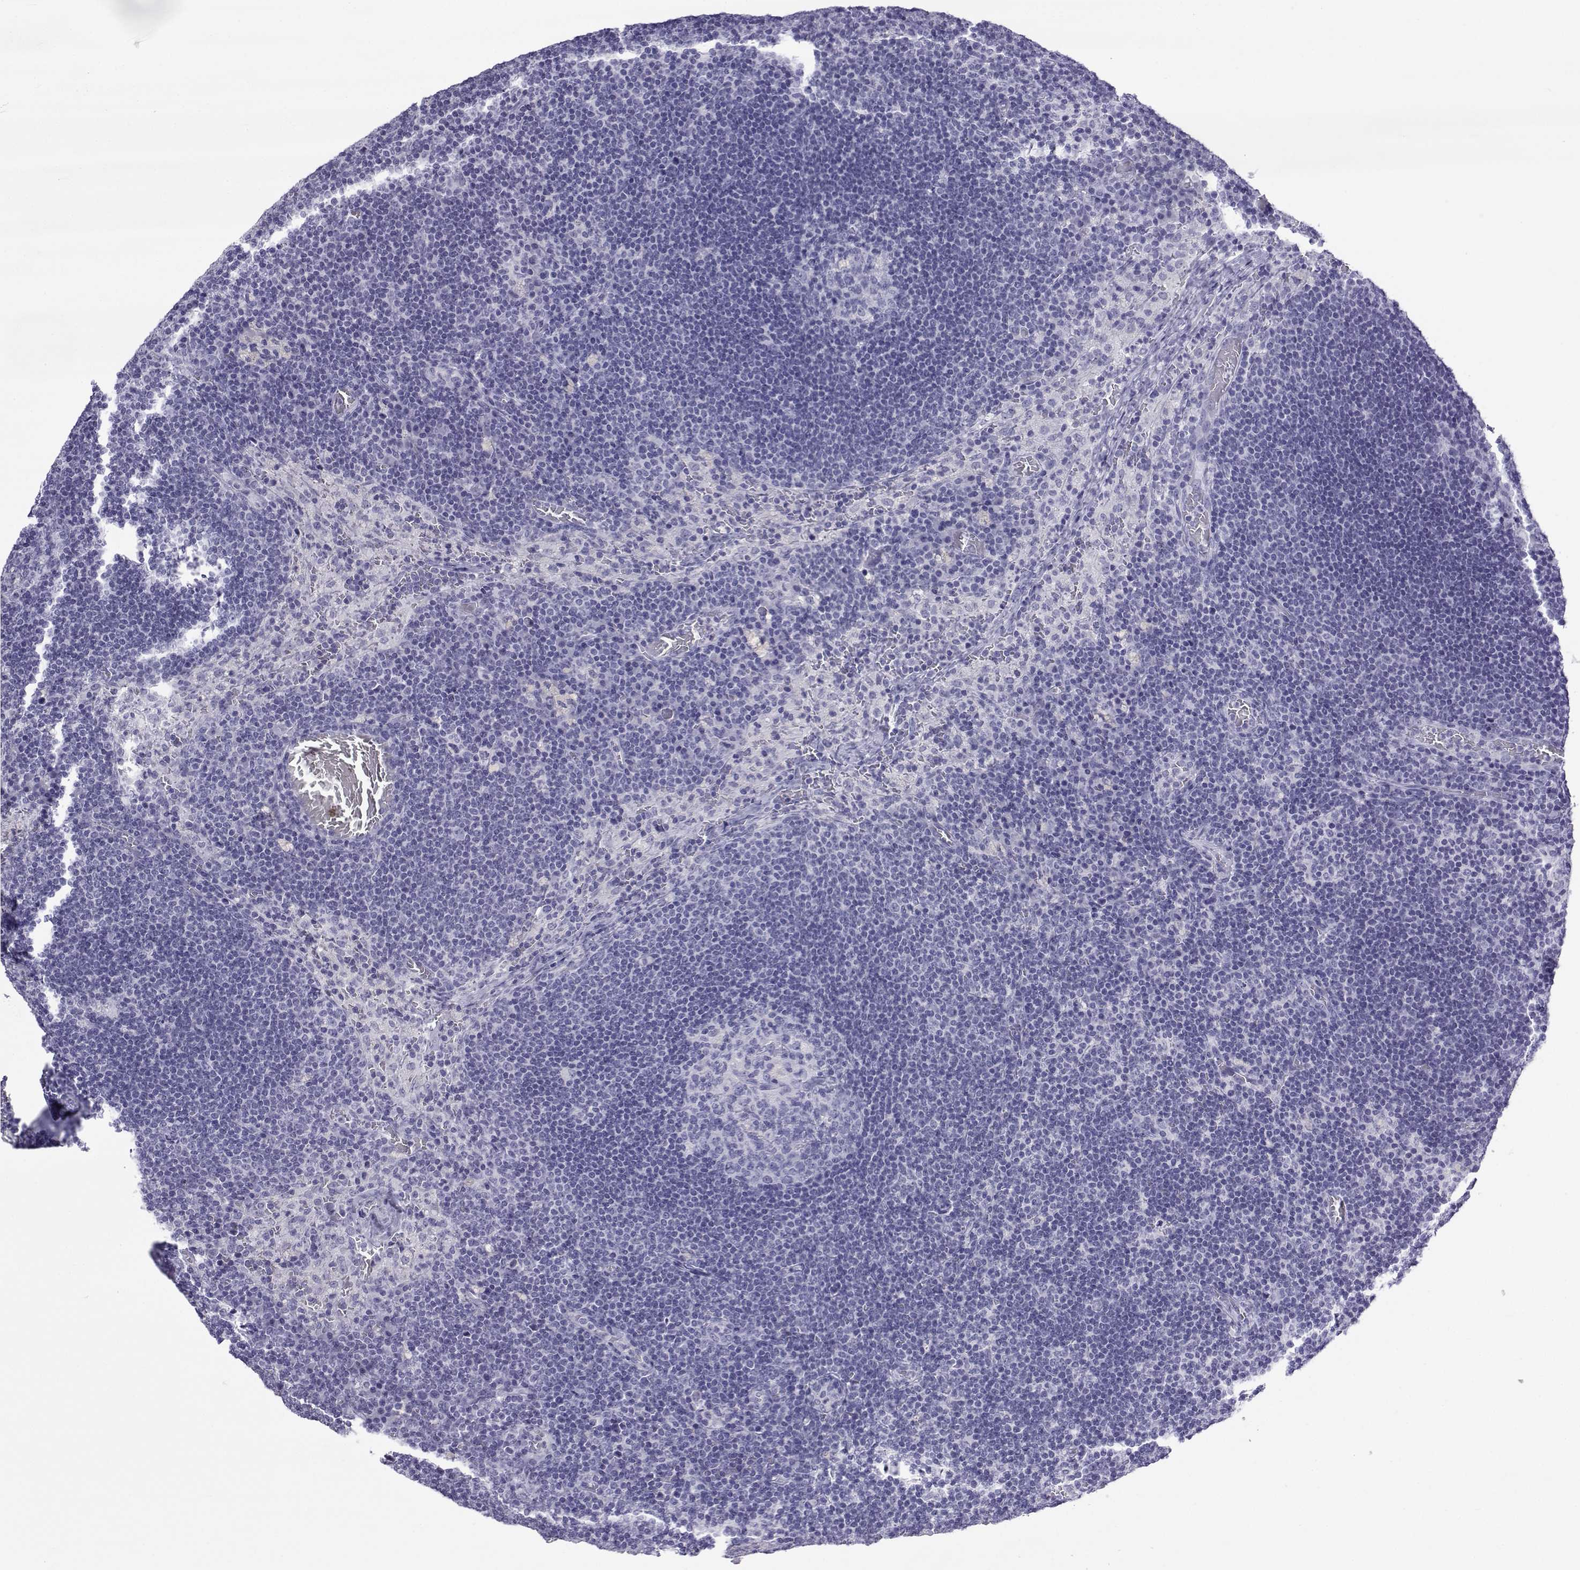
{"staining": {"intensity": "negative", "quantity": "none", "location": "none"}, "tissue": "lymph node", "cell_type": "Germinal center cells", "image_type": "normal", "snomed": [{"axis": "morphology", "description": "Normal tissue, NOS"}, {"axis": "topography", "description": "Lymph node"}], "caption": "Micrograph shows no significant protein expression in germinal center cells of unremarkable lymph node. Brightfield microscopy of immunohistochemistry (IHC) stained with DAB (brown) and hematoxylin (blue), captured at high magnification.", "gene": "ACTL7A", "patient": {"sex": "male", "age": 63}}